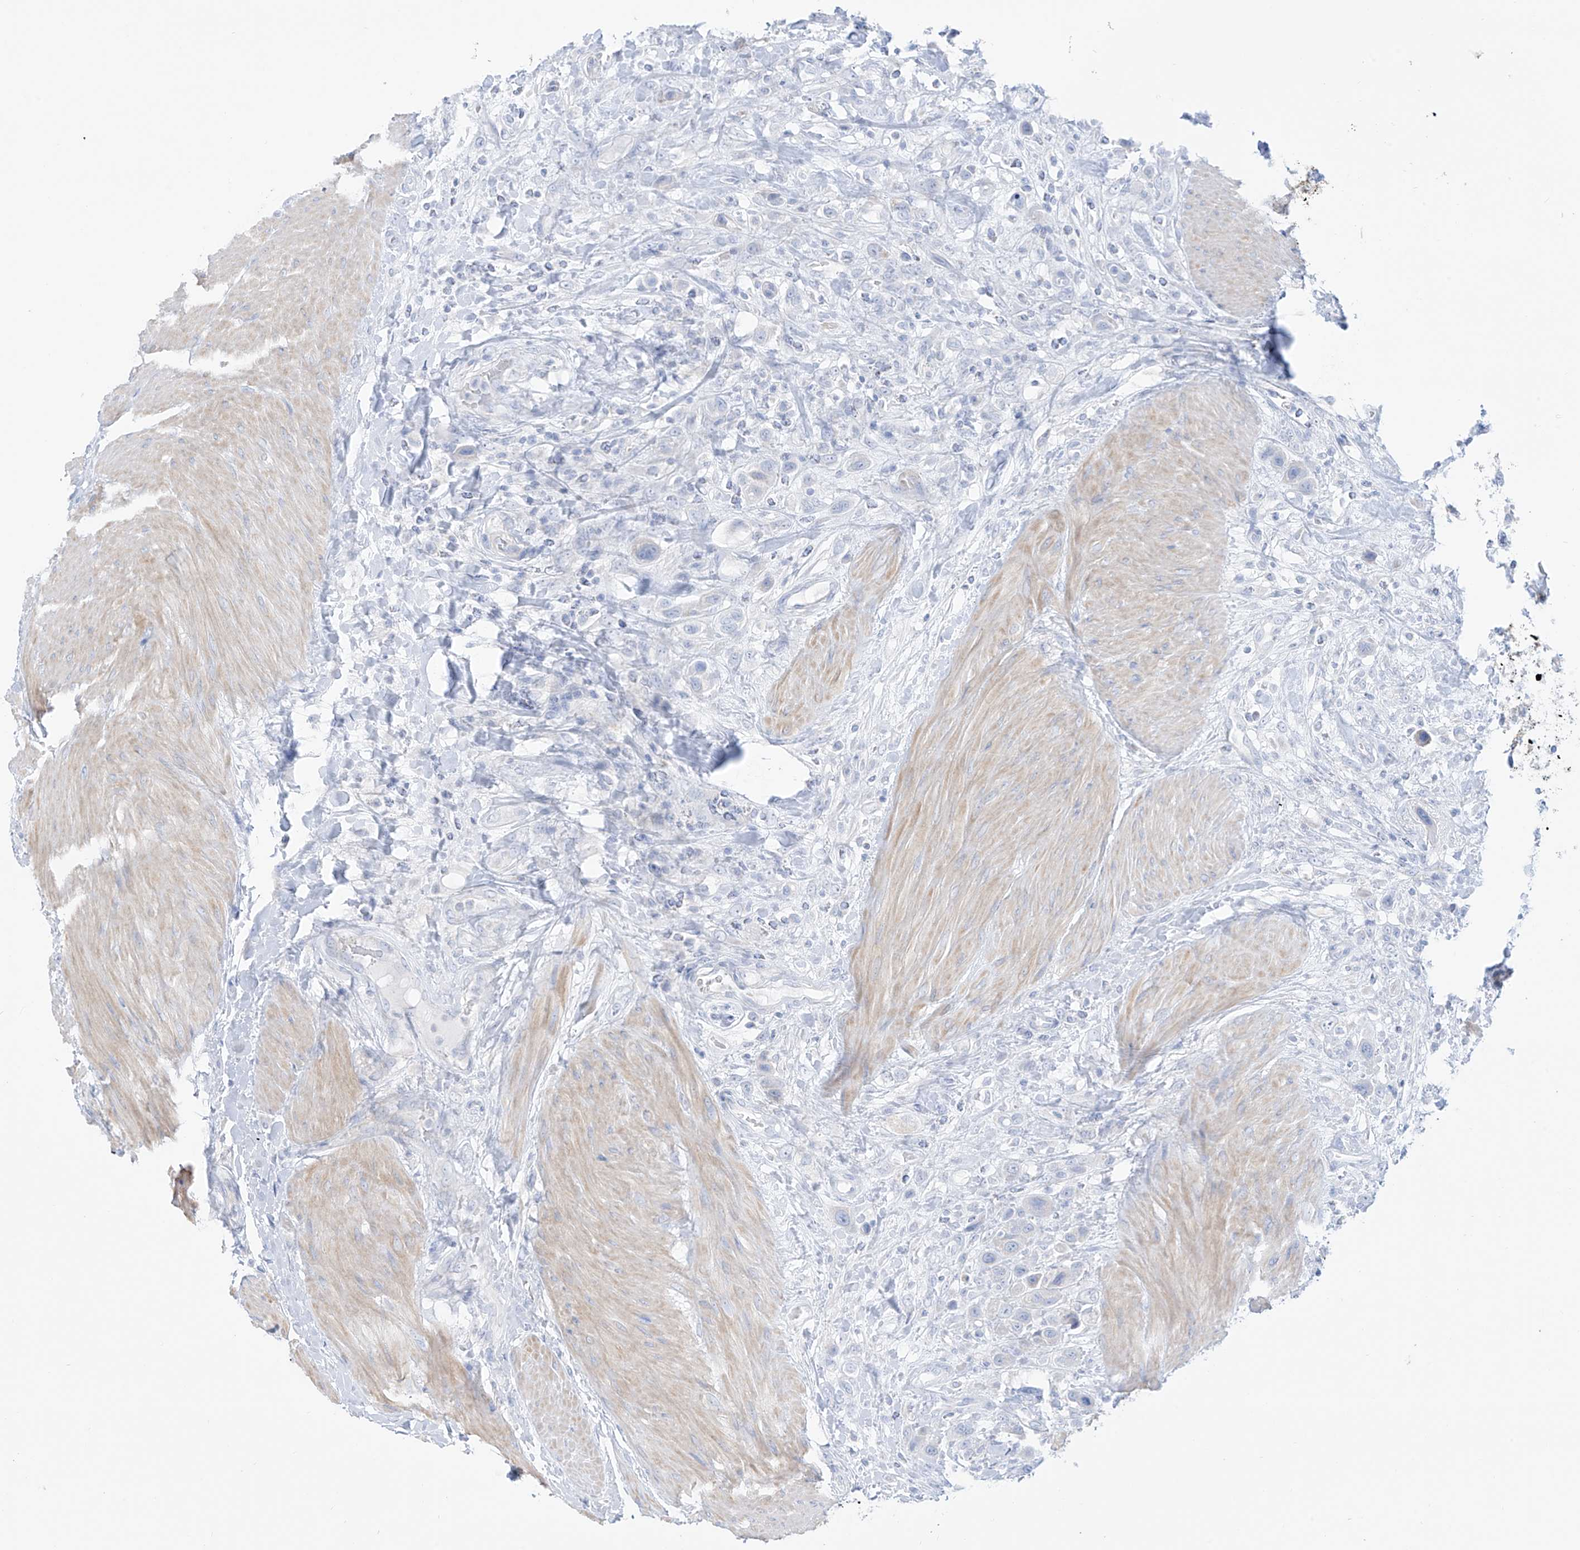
{"staining": {"intensity": "negative", "quantity": "none", "location": "none"}, "tissue": "urothelial cancer", "cell_type": "Tumor cells", "image_type": "cancer", "snomed": [{"axis": "morphology", "description": "Urothelial carcinoma, High grade"}, {"axis": "topography", "description": "Urinary bladder"}], "caption": "Immunohistochemistry of human urothelial cancer reveals no expression in tumor cells. The staining is performed using DAB brown chromogen with nuclei counter-stained in using hematoxylin.", "gene": "SLC26A3", "patient": {"sex": "male", "age": 50}}